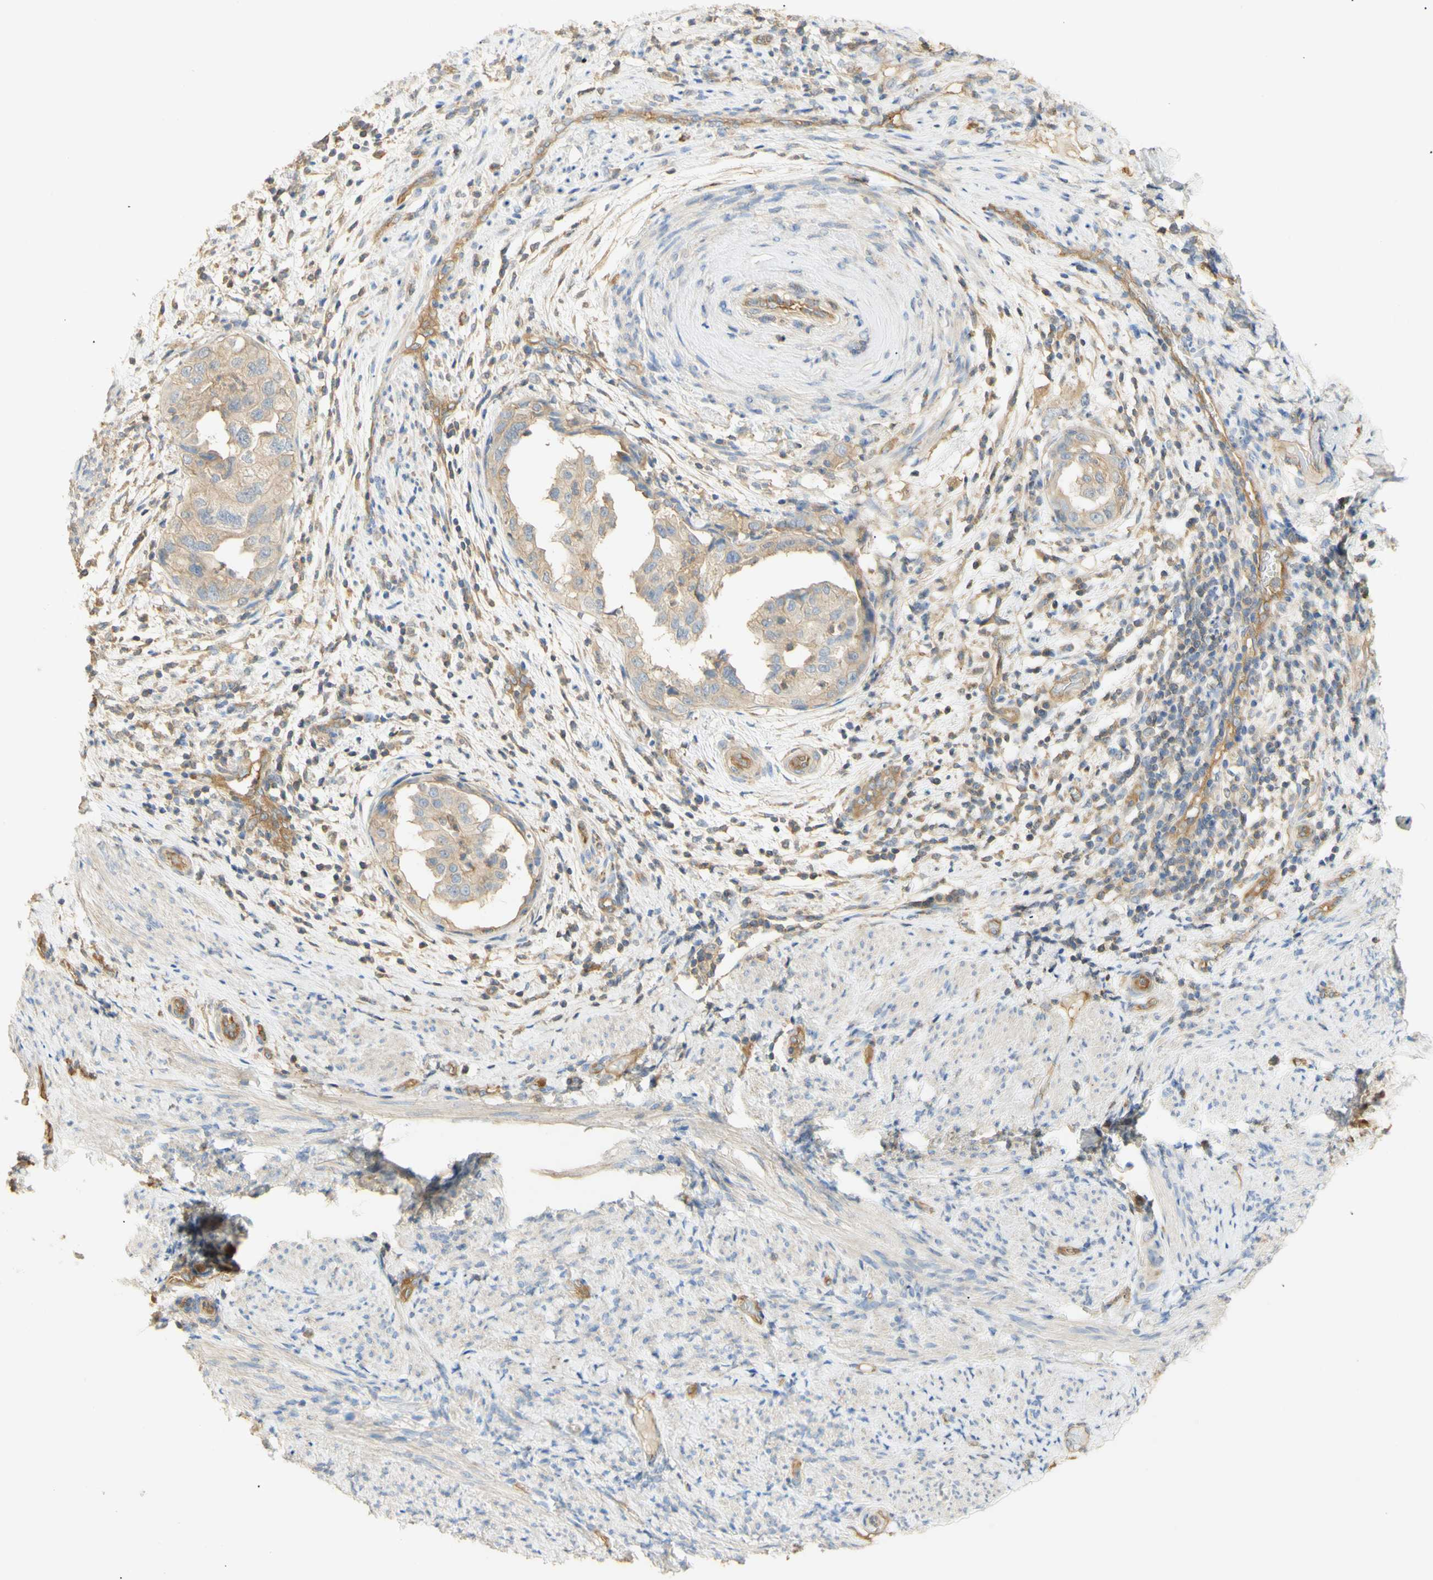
{"staining": {"intensity": "weak", "quantity": ">75%", "location": "cytoplasmic/membranous"}, "tissue": "endometrial cancer", "cell_type": "Tumor cells", "image_type": "cancer", "snomed": [{"axis": "morphology", "description": "Adenocarcinoma, NOS"}, {"axis": "topography", "description": "Endometrium"}], "caption": "Brown immunohistochemical staining in endometrial cancer displays weak cytoplasmic/membranous positivity in about >75% of tumor cells.", "gene": "KCNE4", "patient": {"sex": "female", "age": 85}}